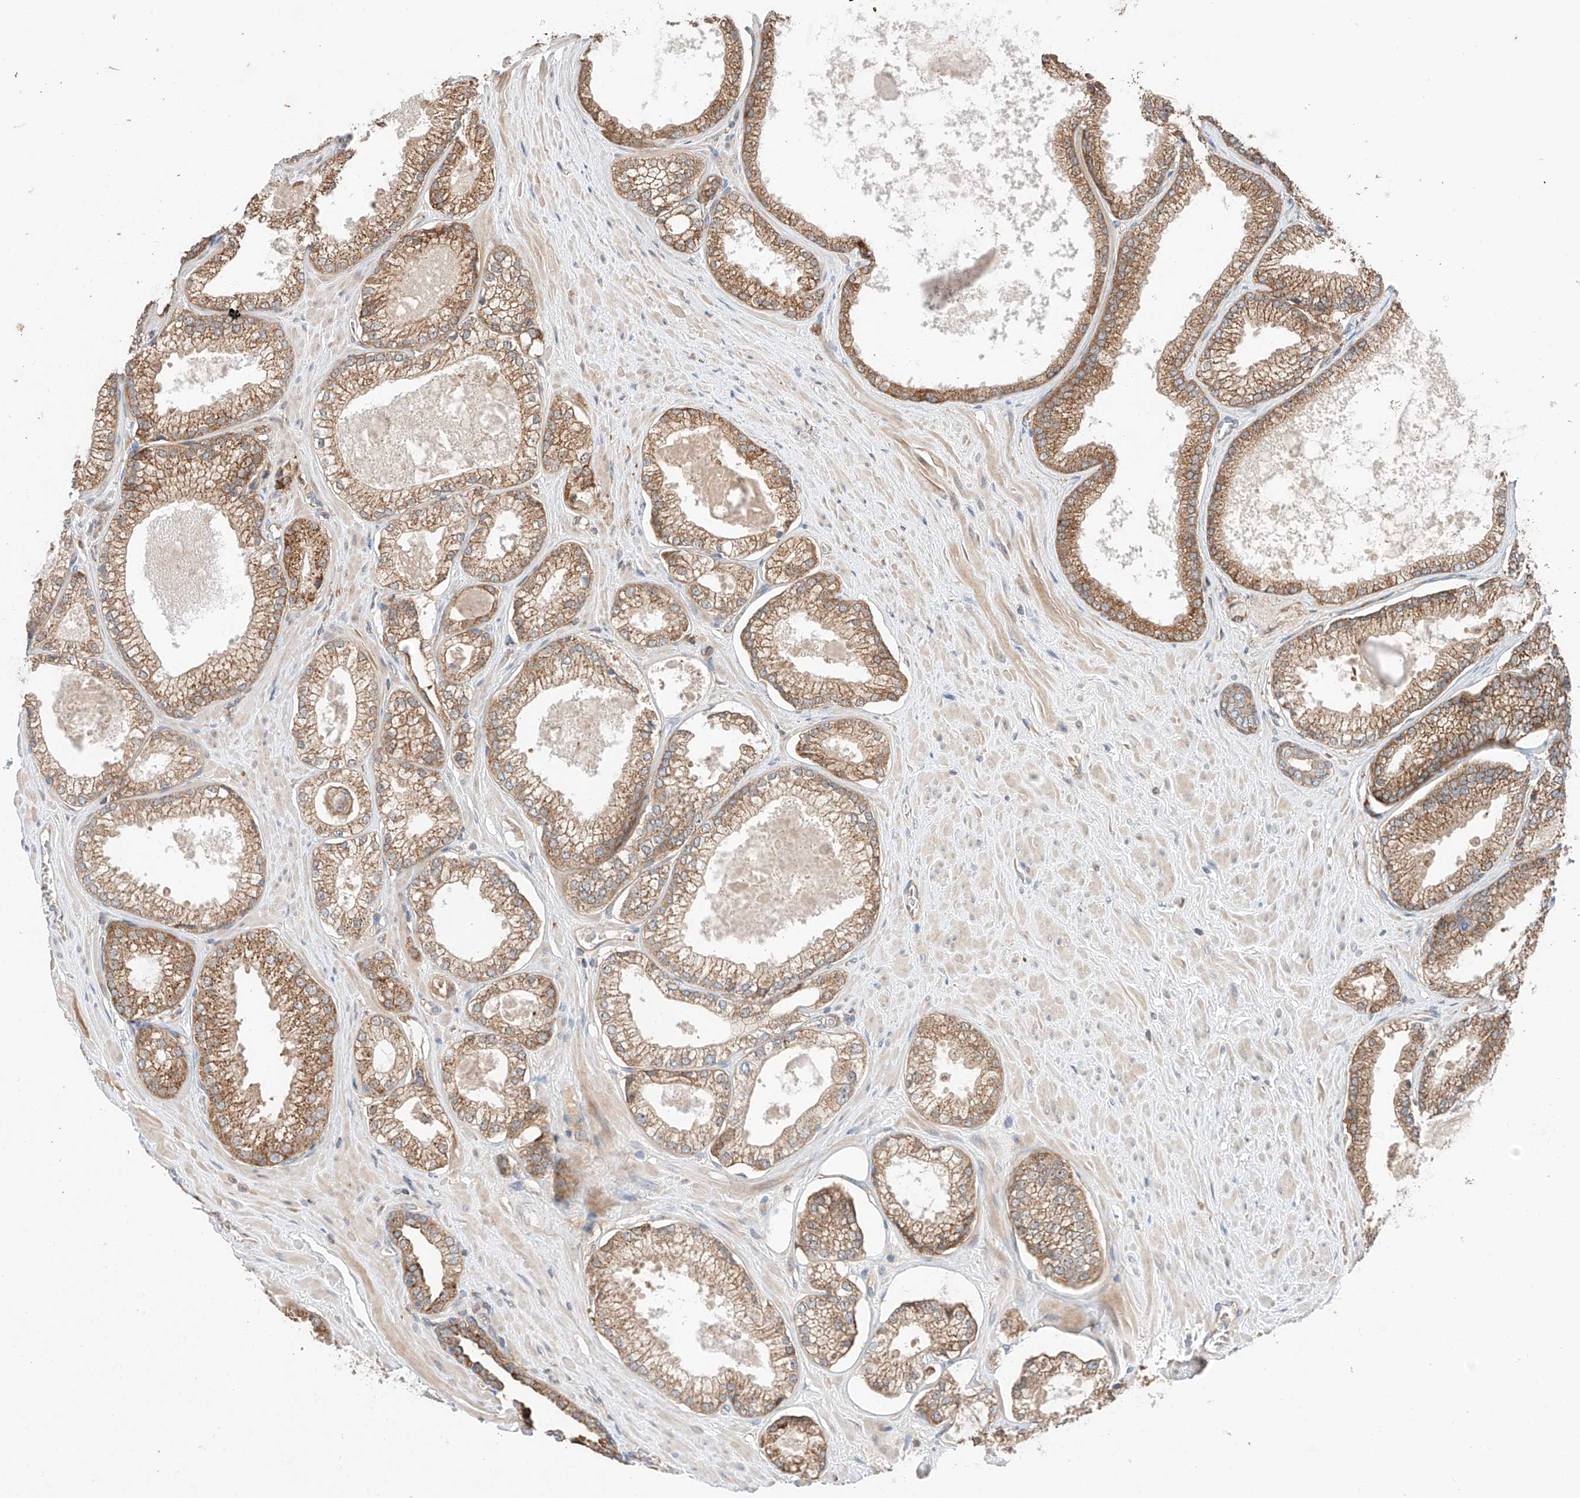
{"staining": {"intensity": "moderate", "quantity": ">75%", "location": "cytoplasmic/membranous"}, "tissue": "prostate cancer", "cell_type": "Tumor cells", "image_type": "cancer", "snomed": [{"axis": "morphology", "description": "Adenocarcinoma, Low grade"}, {"axis": "topography", "description": "Prostate"}], "caption": "This is a histology image of immunohistochemistry (IHC) staining of low-grade adenocarcinoma (prostate), which shows moderate positivity in the cytoplasmic/membranous of tumor cells.", "gene": "RUSC1", "patient": {"sex": "male", "age": 62}}